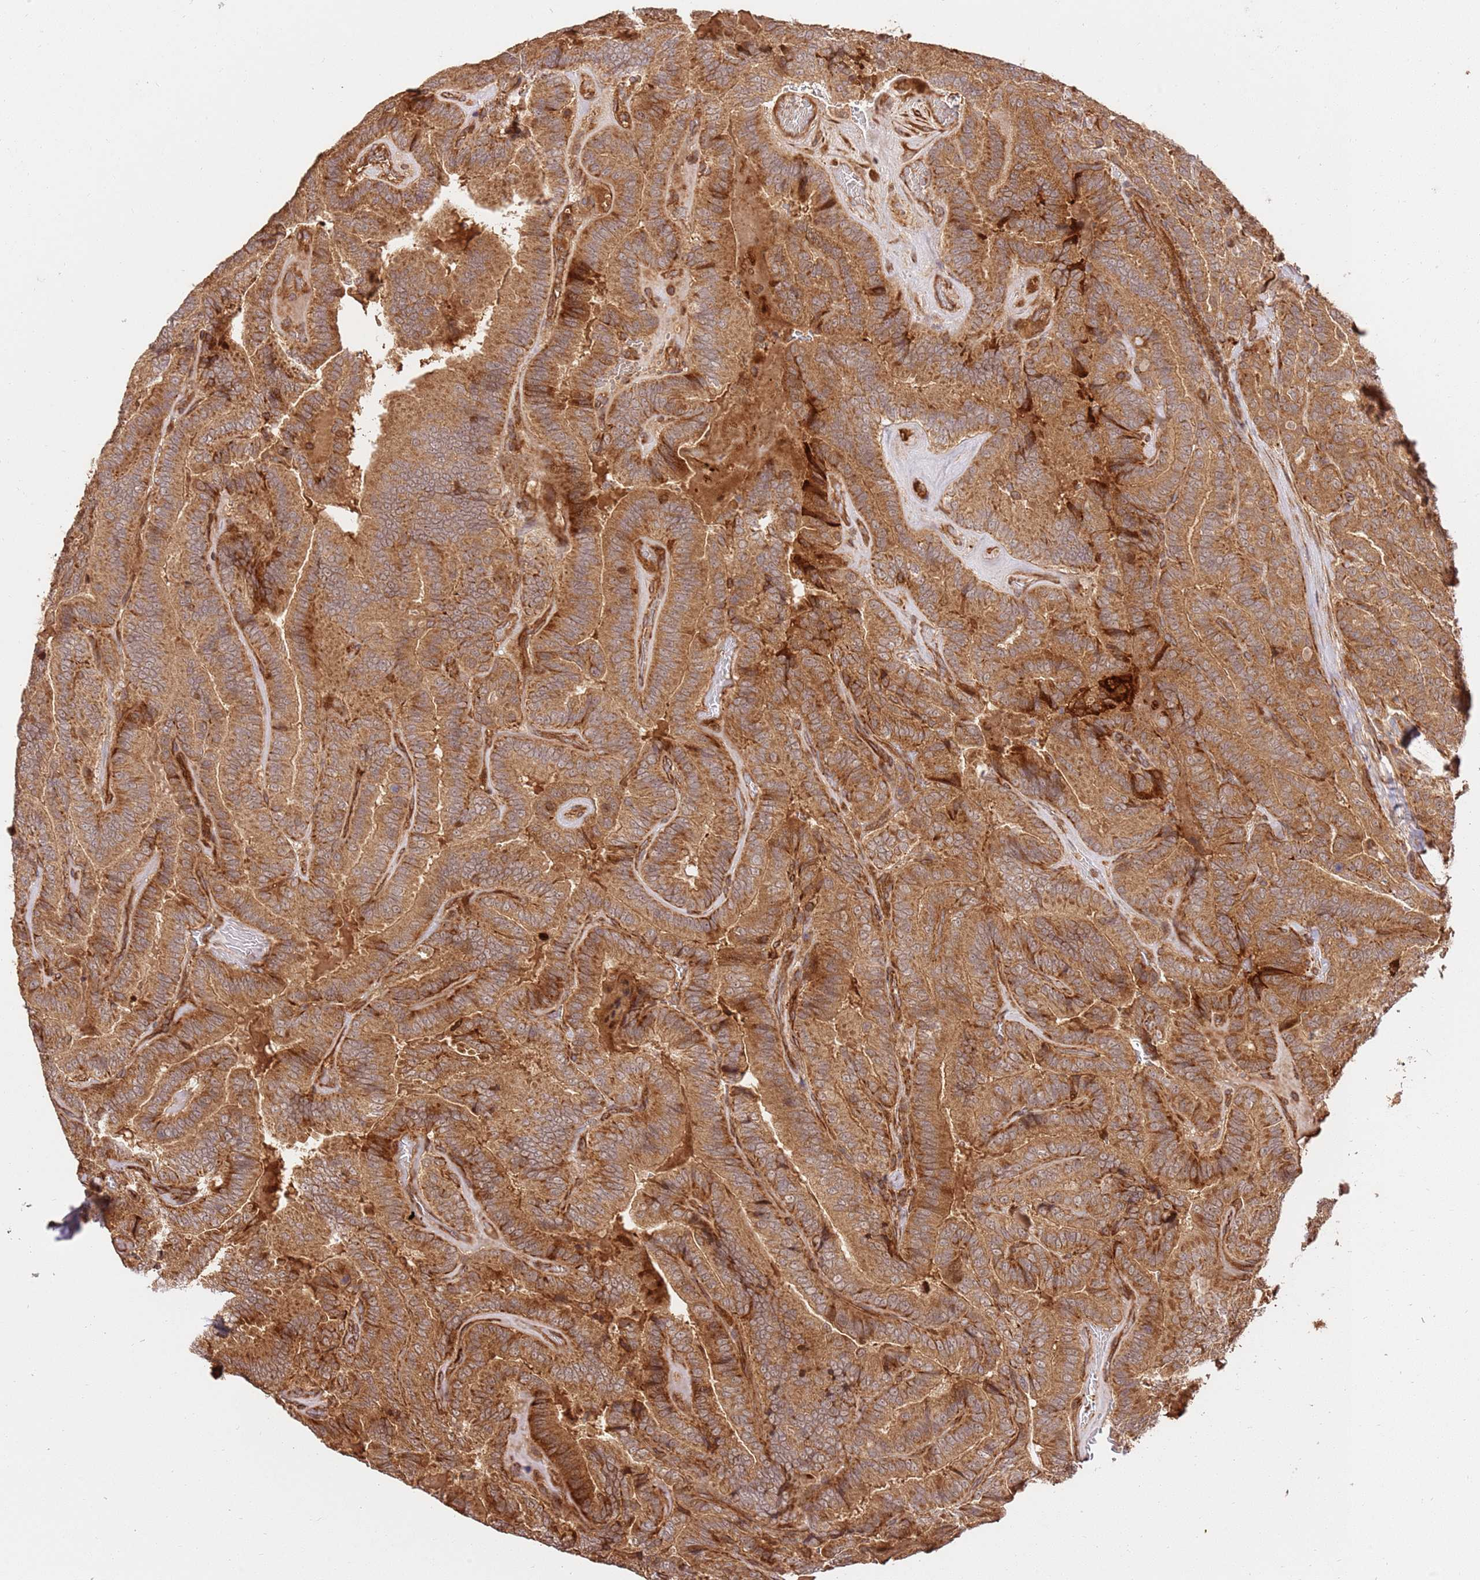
{"staining": {"intensity": "moderate", "quantity": ">75%", "location": "cytoplasmic/membranous"}, "tissue": "thyroid cancer", "cell_type": "Tumor cells", "image_type": "cancer", "snomed": [{"axis": "morphology", "description": "Papillary adenocarcinoma, NOS"}, {"axis": "topography", "description": "Thyroid gland"}], "caption": "DAB immunohistochemical staining of human thyroid papillary adenocarcinoma reveals moderate cytoplasmic/membranous protein staining in about >75% of tumor cells.", "gene": "KATNAL2", "patient": {"sex": "male", "age": 61}}